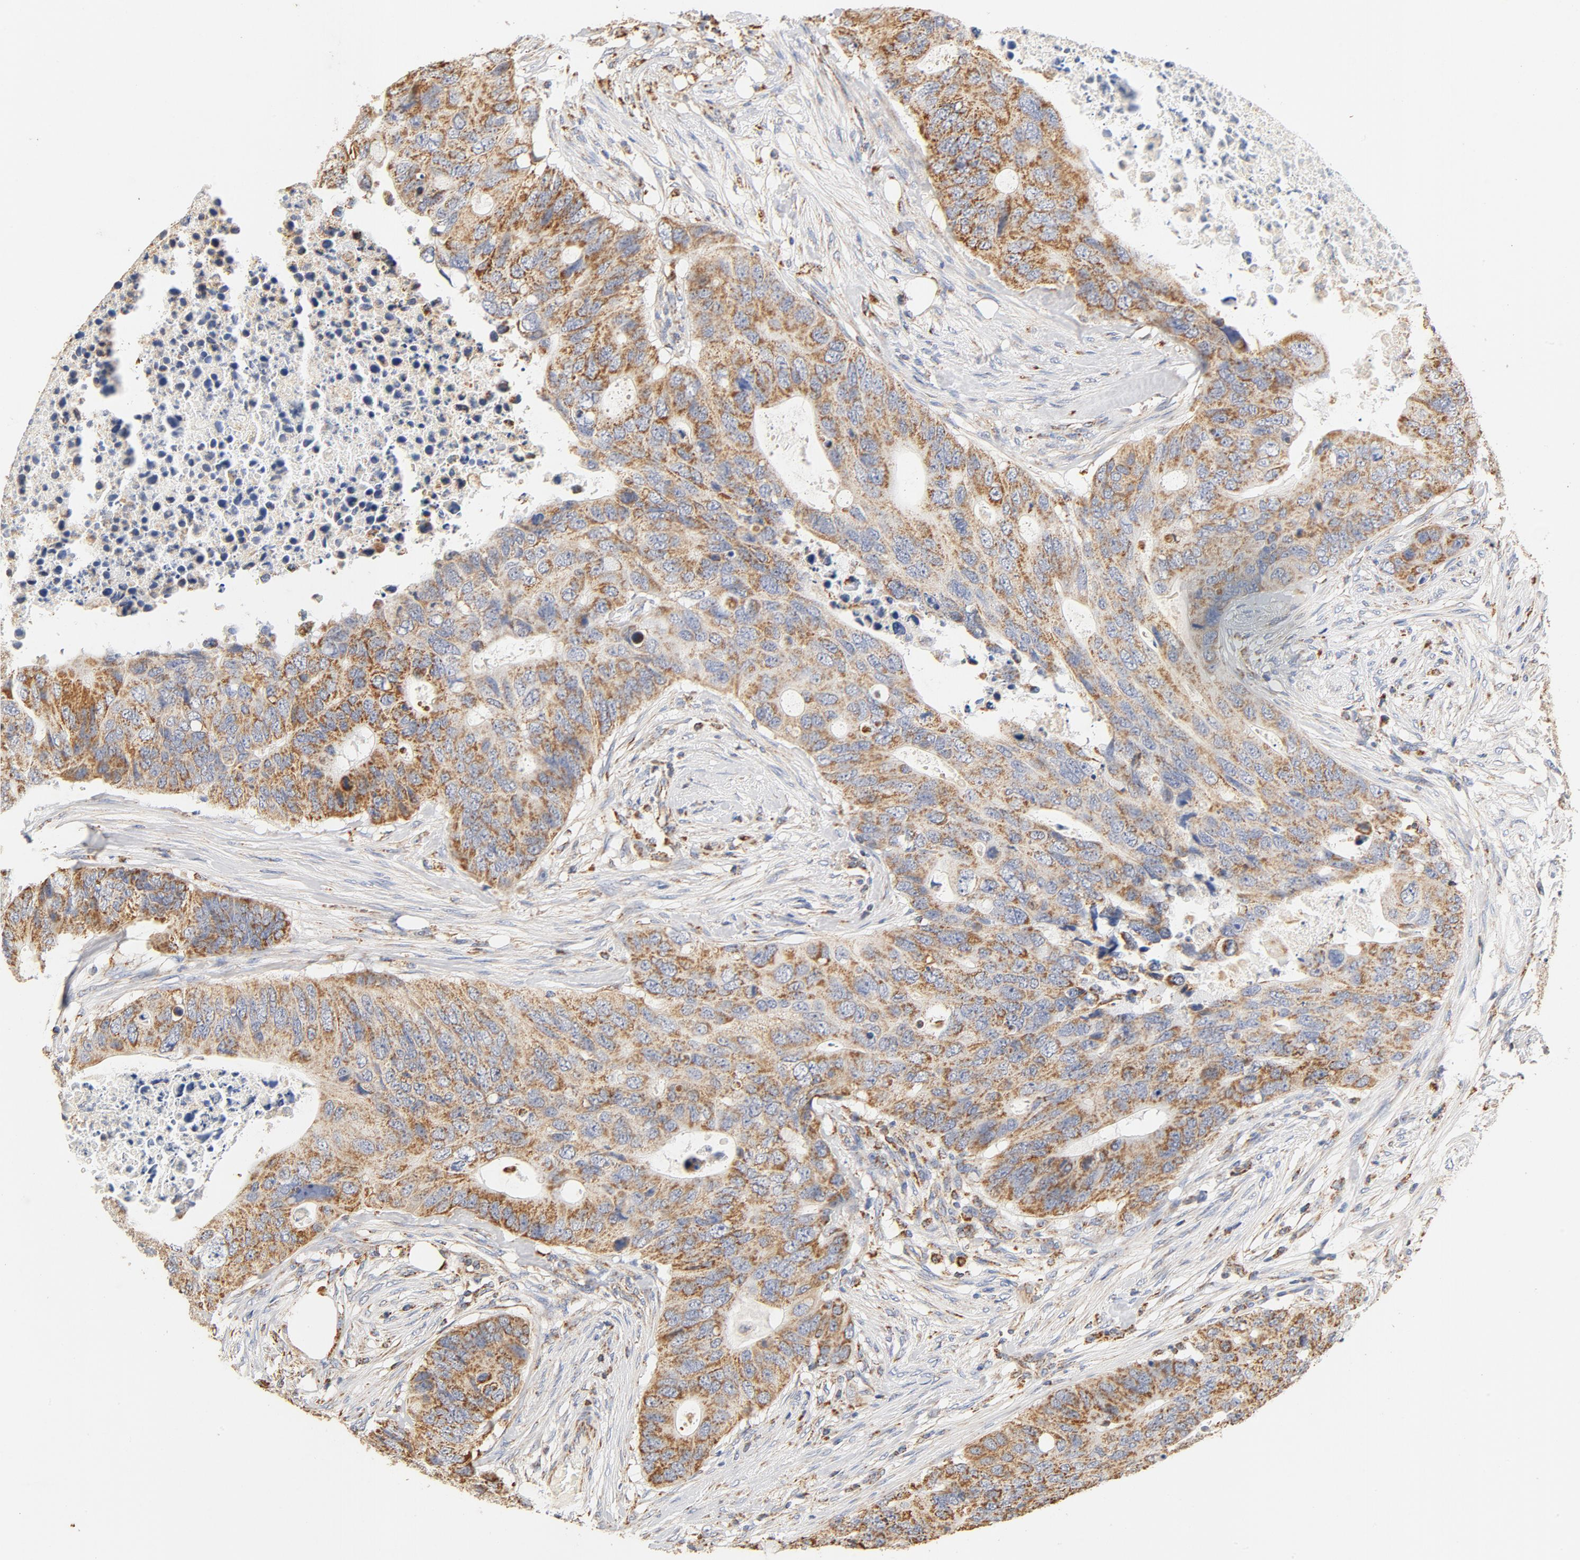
{"staining": {"intensity": "moderate", "quantity": ">75%", "location": "cytoplasmic/membranous"}, "tissue": "colorectal cancer", "cell_type": "Tumor cells", "image_type": "cancer", "snomed": [{"axis": "morphology", "description": "Adenocarcinoma, NOS"}, {"axis": "topography", "description": "Colon"}], "caption": "Immunohistochemistry (IHC) of colorectal adenocarcinoma shows medium levels of moderate cytoplasmic/membranous positivity in about >75% of tumor cells.", "gene": "COX4I1", "patient": {"sex": "male", "age": 71}}